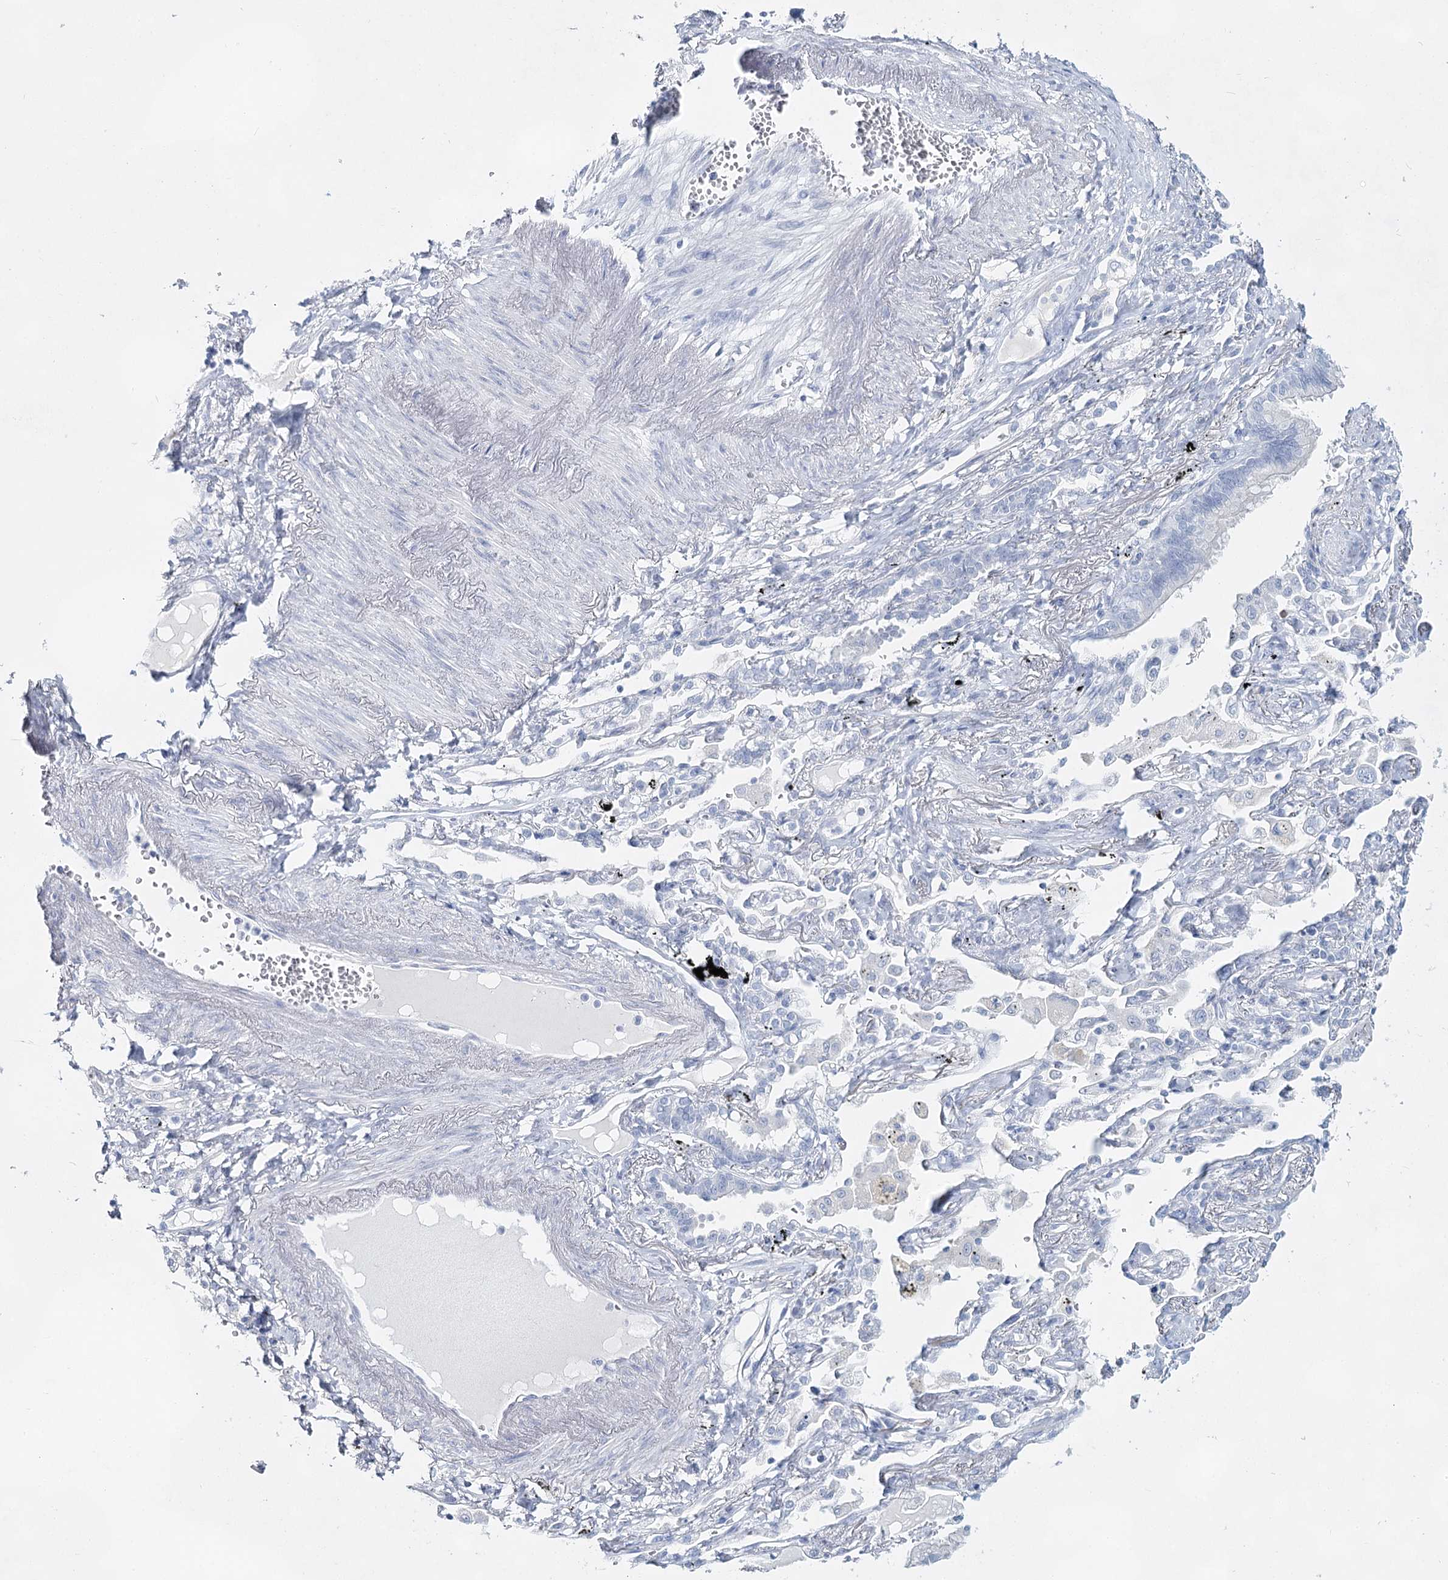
{"staining": {"intensity": "negative", "quantity": "none", "location": "none"}, "tissue": "lung cancer", "cell_type": "Tumor cells", "image_type": "cancer", "snomed": [{"axis": "morphology", "description": "Adenocarcinoma, NOS"}, {"axis": "topography", "description": "Lung"}], "caption": "An image of lung cancer stained for a protein displays no brown staining in tumor cells. The staining is performed using DAB (3,3'-diaminobenzidine) brown chromogen with nuclei counter-stained in using hematoxylin.", "gene": "SLC17A2", "patient": {"sex": "male", "age": 67}}